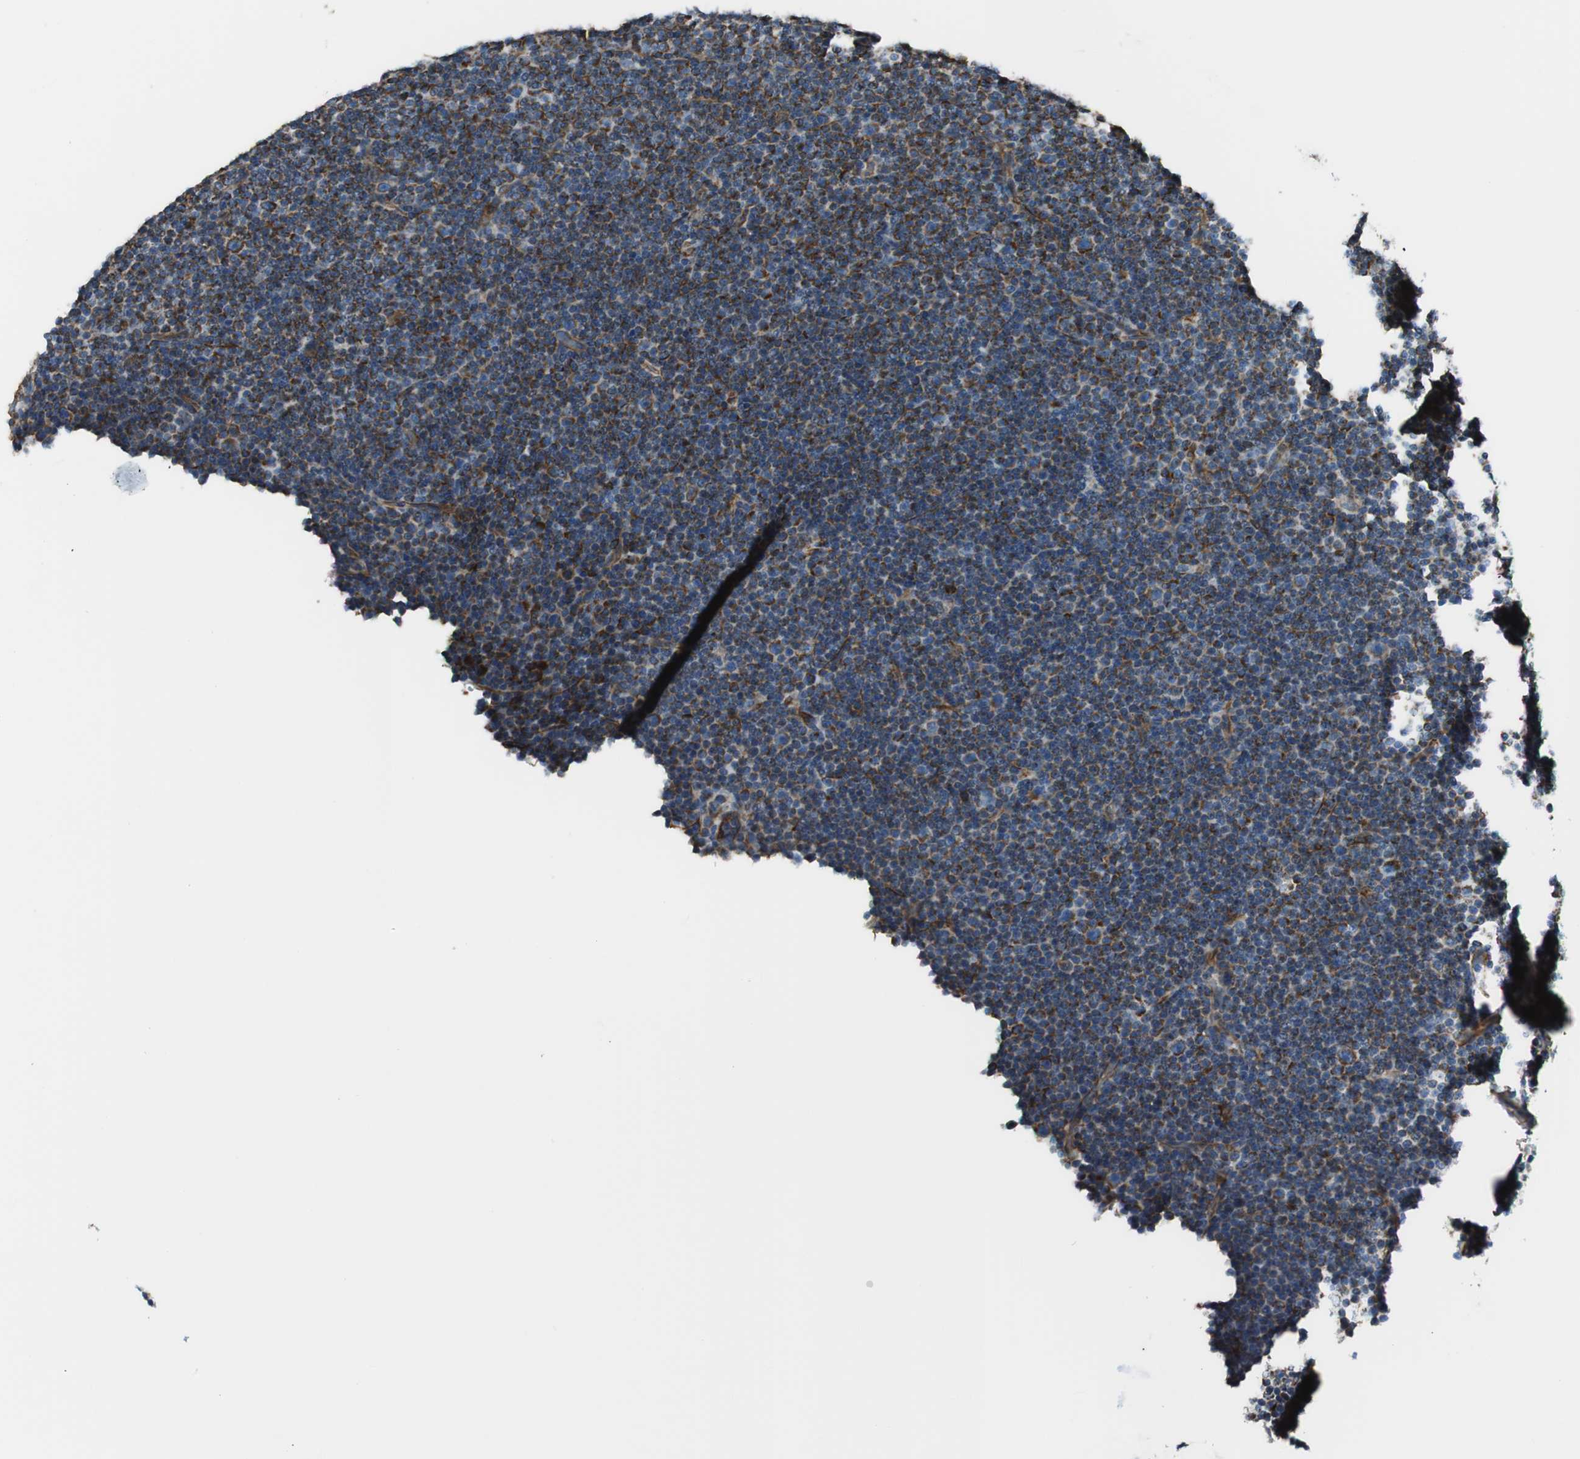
{"staining": {"intensity": "moderate", "quantity": "25%-75%", "location": "cytoplasmic/membranous"}, "tissue": "lymphoma", "cell_type": "Tumor cells", "image_type": "cancer", "snomed": [{"axis": "morphology", "description": "Malignant lymphoma, non-Hodgkin's type, Low grade"}, {"axis": "topography", "description": "Lymph node"}], "caption": "IHC (DAB) staining of human low-grade malignant lymphoma, non-Hodgkin's type displays moderate cytoplasmic/membranous protein expression in approximately 25%-75% of tumor cells. (IHC, brightfield microscopy, high magnification).", "gene": "SRCIN1", "patient": {"sex": "female", "age": 67}}